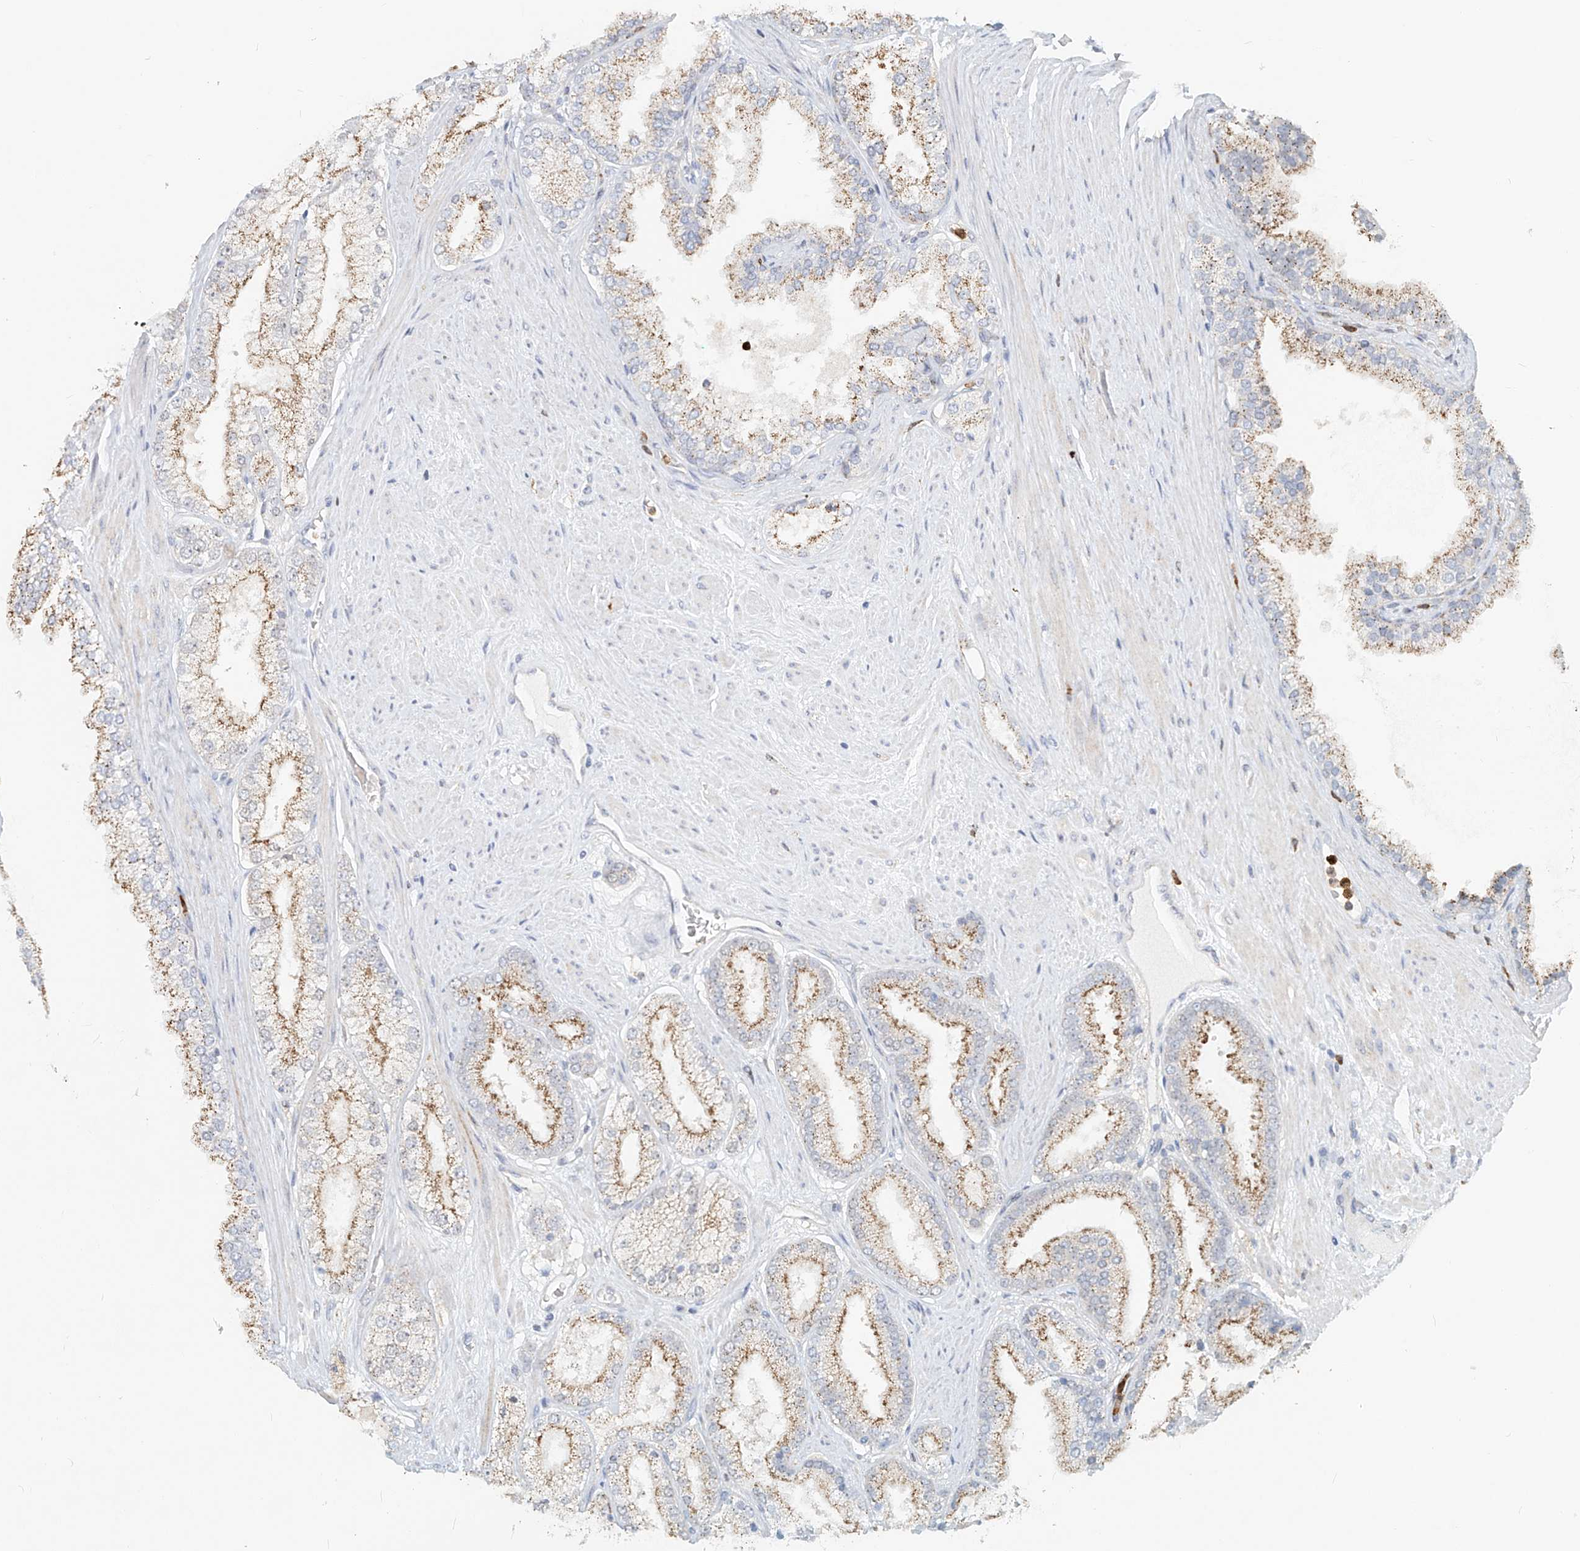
{"staining": {"intensity": "moderate", "quantity": ">75%", "location": "cytoplasmic/membranous"}, "tissue": "prostate cancer", "cell_type": "Tumor cells", "image_type": "cancer", "snomed": [{"axis": "morphology", "description": "Adenocarcinoma, High grade"}, {"axis": "topography", "description": "Prostate"}], "caption": "DAB immunohistochemical staining of adenocarcinoma (high-grade) (prostate) shows moderate cytoplasmic/membranous protein staining in approximately >75% of tumor cells. The staining was performed using DAB to visualize the protein expression in brown, while the nuclei were stained in blue with hematoxylin (Magnification: 20x).", "gene": "PTPRA", "patient": {"sex": "male", "age": 58}}